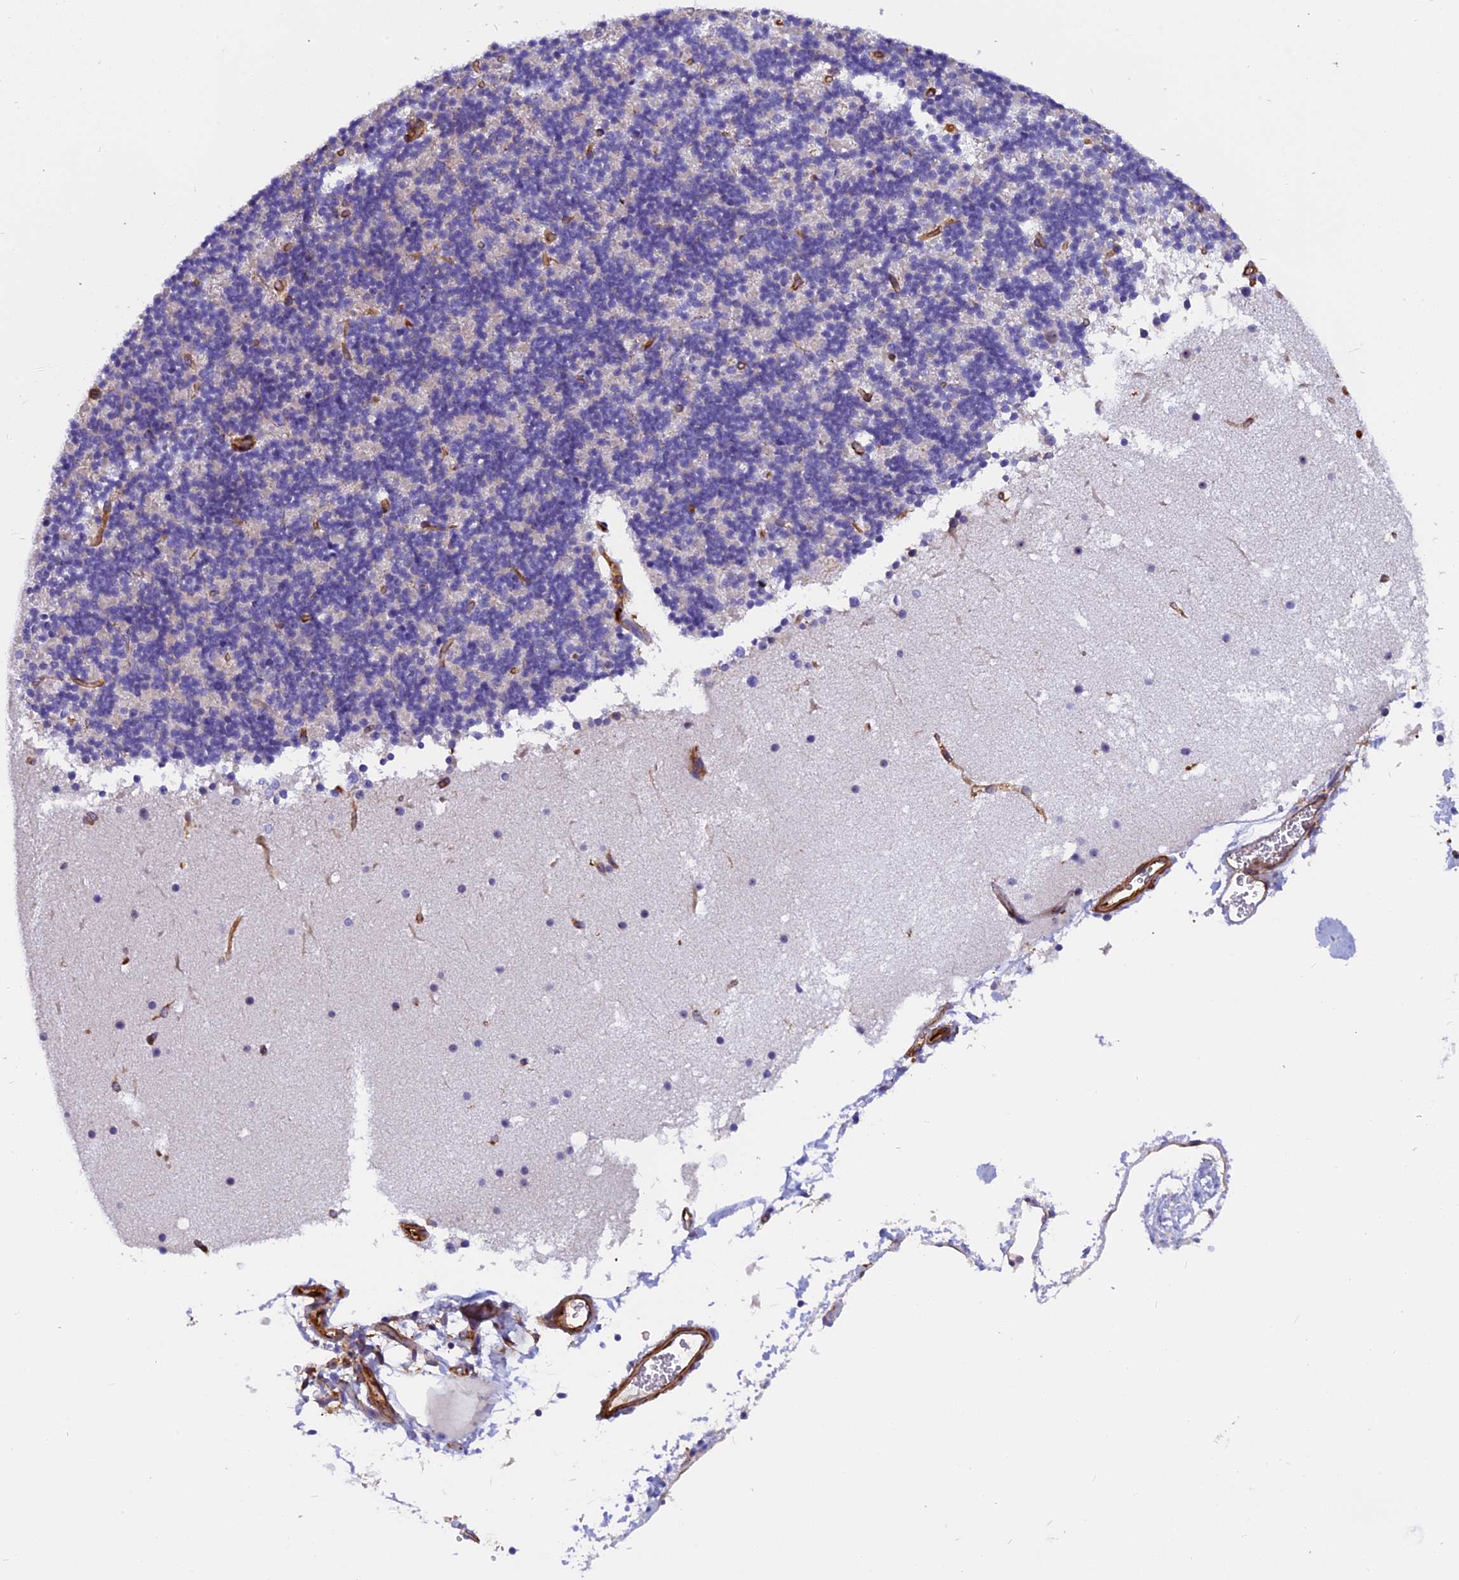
{"staining": {"intensity": "negative", "quantity": "none", "location": "none"}, "tissue": "cerebellum", "cell_type": "Cells in granular layer", "image_type": "normal", "snomed": [{"axis": "morphology", "description": "Normal tissue, NOS"}, {"axis": "topography", "description": "Cerebellum"}], "caption": "Immunohistochemical staining of unremarkable cerebellum reveals no significant expression in cells in granular layer. (IHC, brightfield microscopy, high magnification).", "gene": "EHBP1L1", "patient": {"sex": "male", "age": 57}}